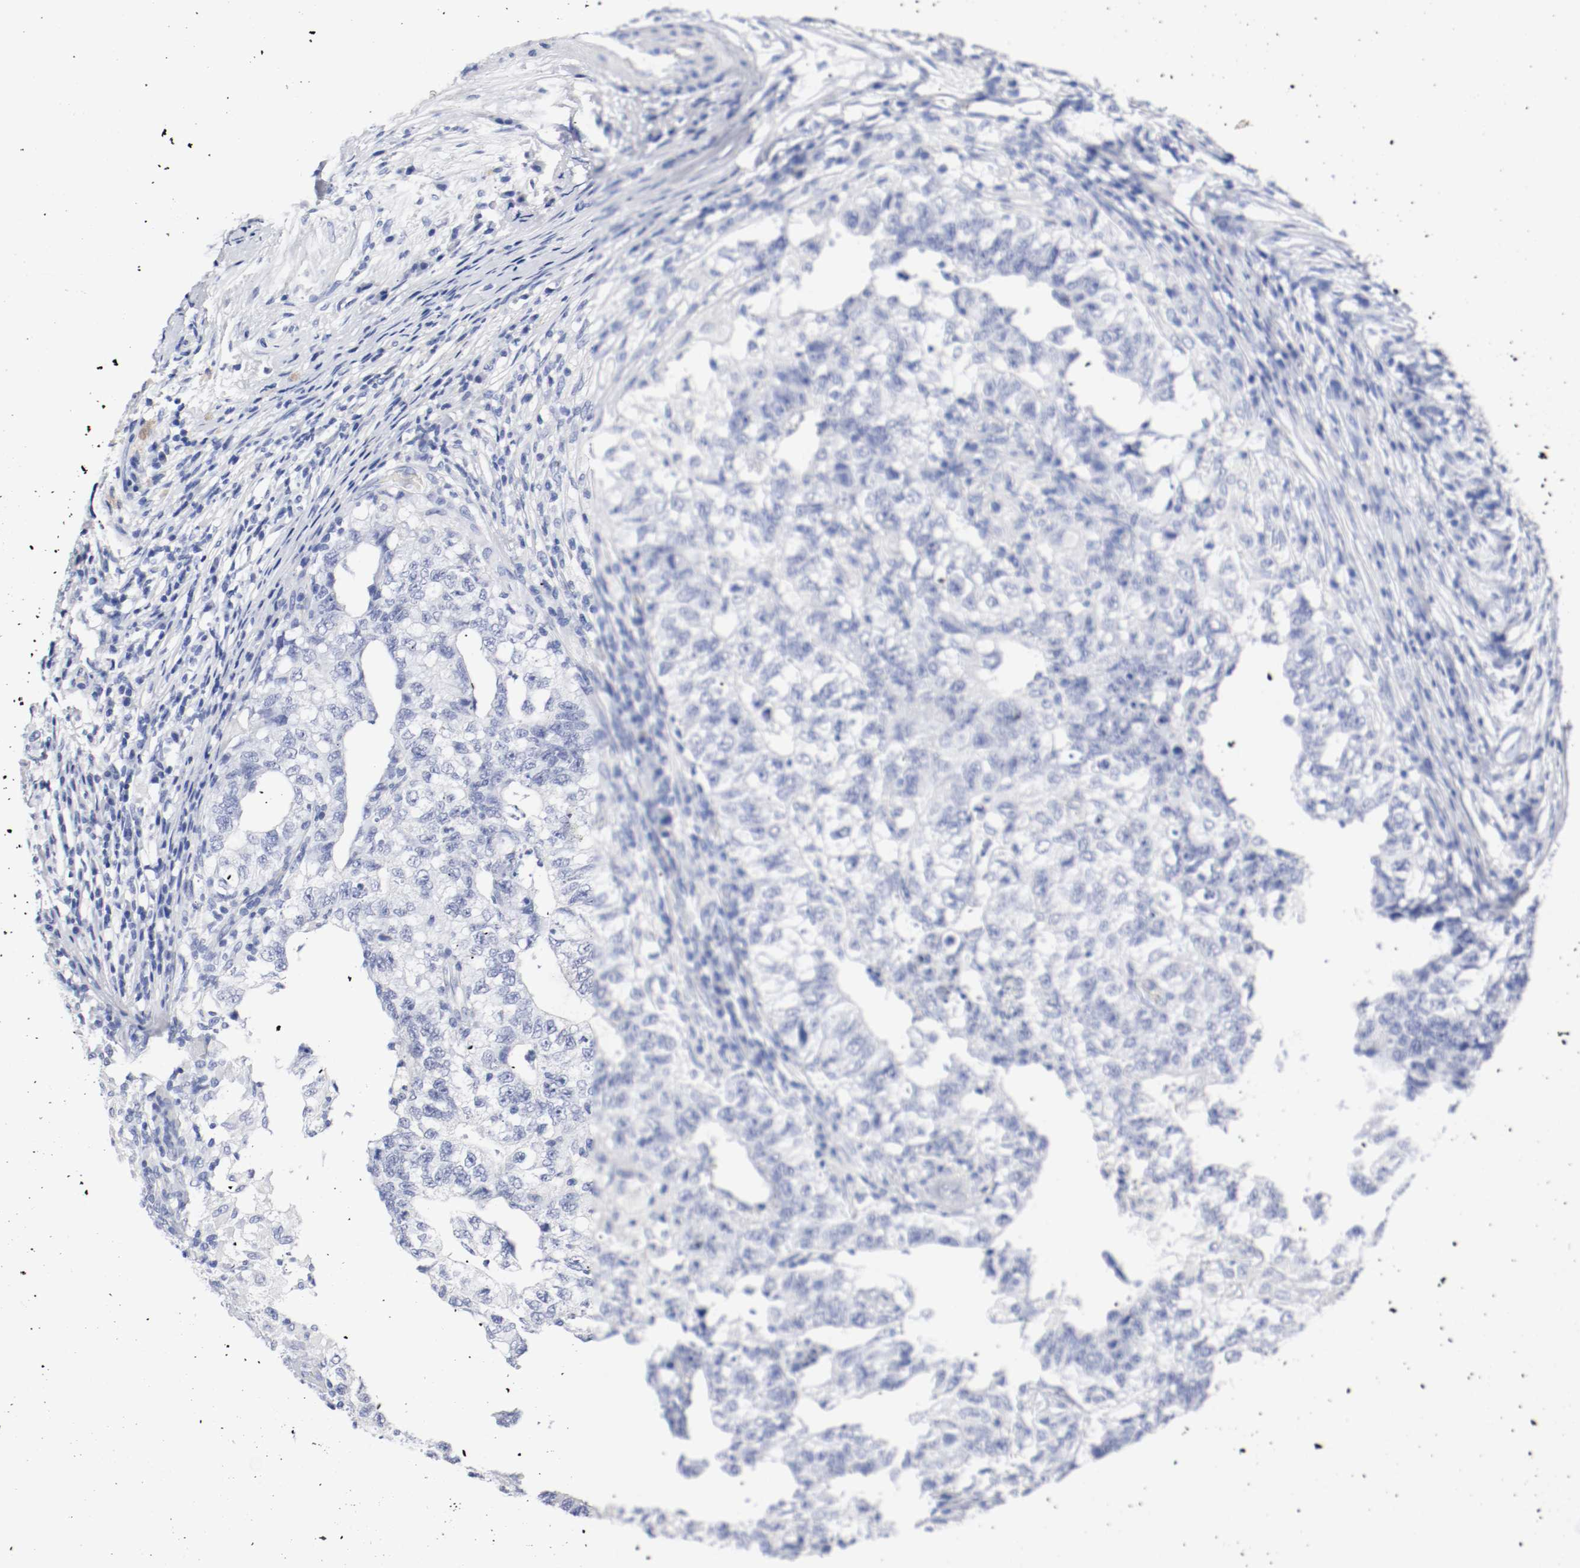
{"staining": {"intensity": "negative", "quantity": "none", "location": "none"}, "tissue": "testis cancer", "cell_type": "Tumor cells", "image_type": "cancer", "snomed": [{"axis": "morphology", "description": "Carcinoma, Embryonal, NOS"}, {"axis": "topography", "description": "Testis"}], "caption": "Immunohistochemistry histopathology image of neoplastic tissue: embryonal carcinoma (testis) stained with DAB (3,3'-diaminobenzidine) demonstrates no significant protein expression in tumor cells.", "gene": "GAD1", "patient": {"sex": "male", "age": 21}}